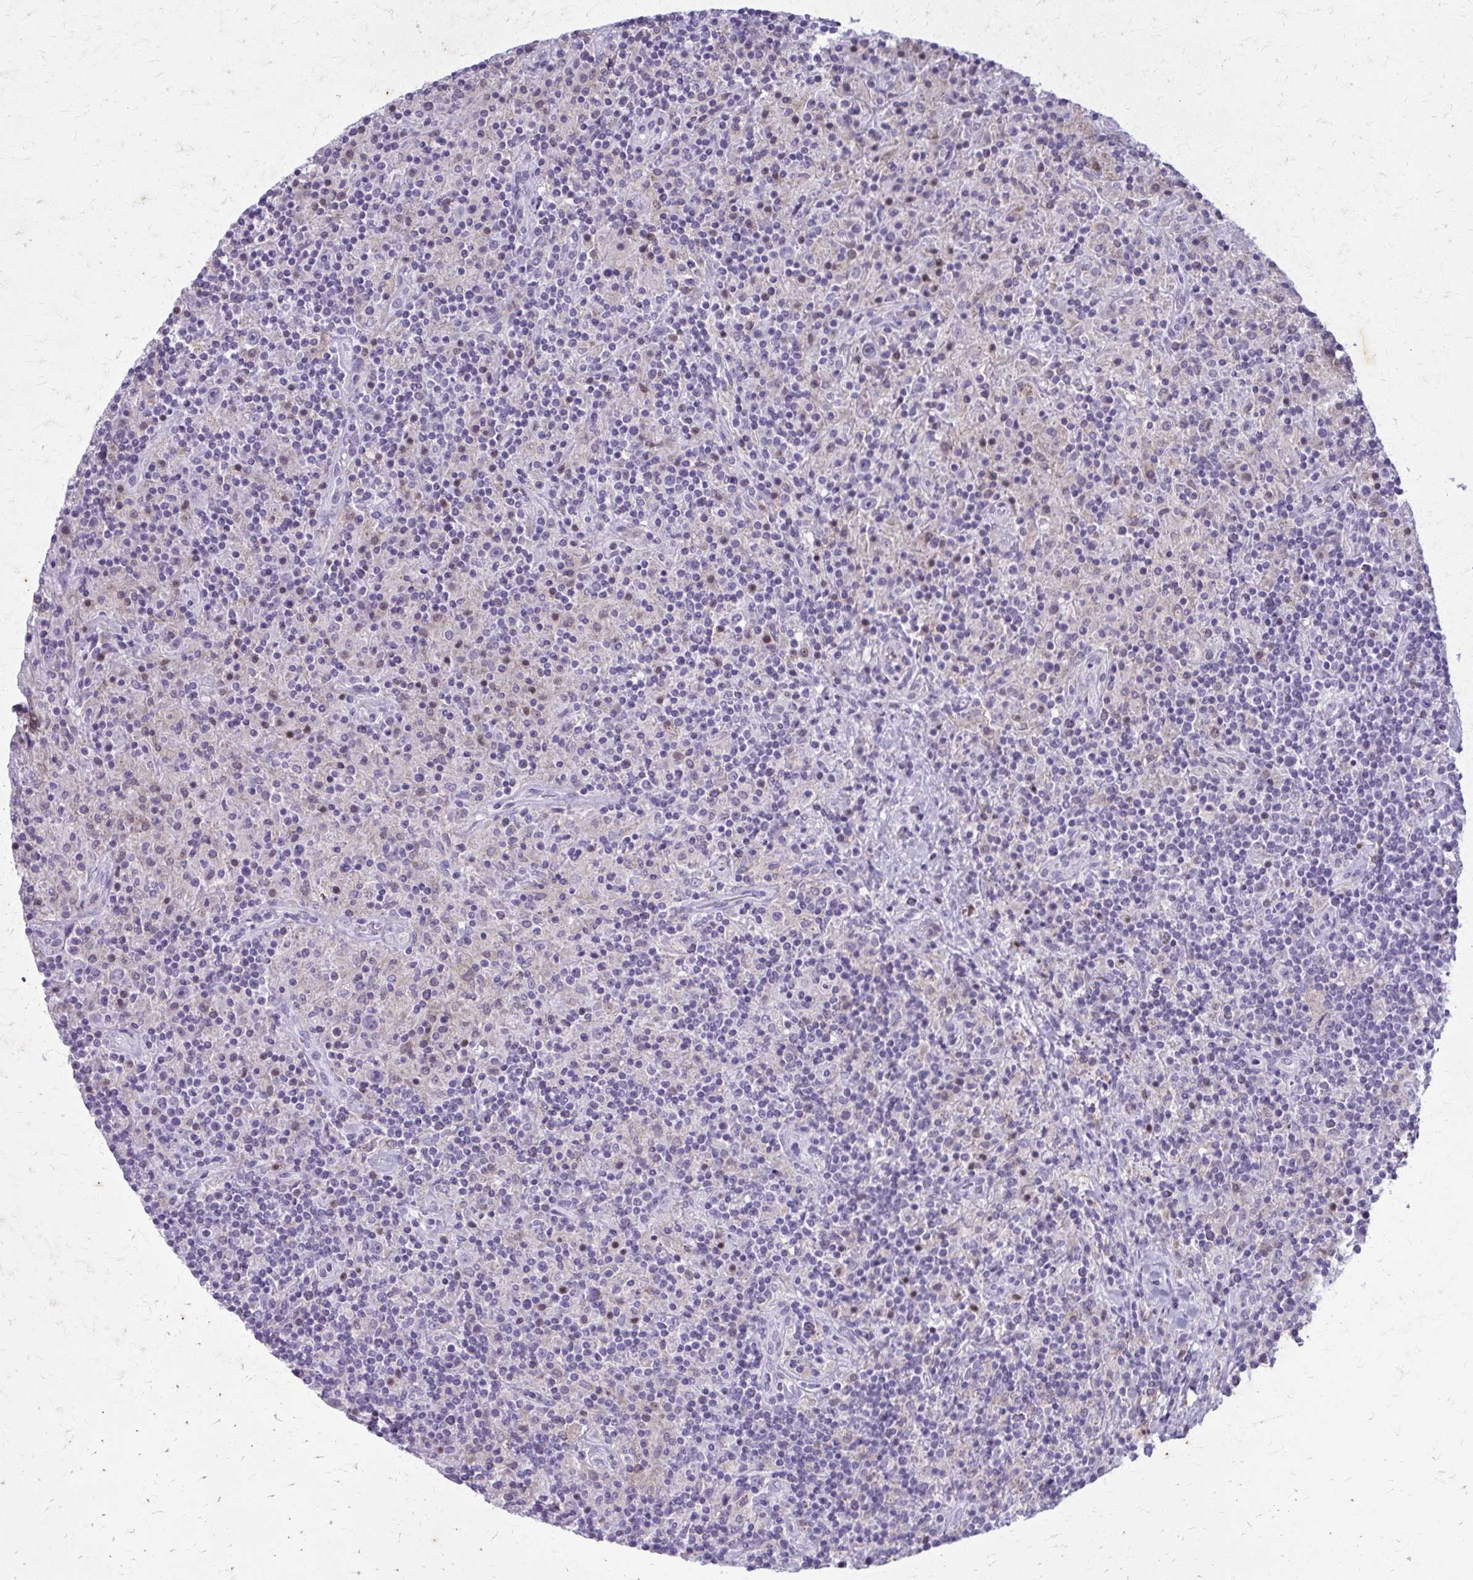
{"staining": {"intensity": "negative", "quantity": "none", "location": "none"}, "tissue": "lymphoma", "cell_type": "Tumor cells", "image_type": "cancer", "snomed": [{"axis": "morphology", "description": "Hodgkin's disease, NOS"}, {"axis": "topography", "description": "Lymph node"}], "caption": "An IHC histopathology image of Hodgkin's disease is shown. There is no staining in tumor cells of Hodgkin's disease.", "gene": "CARD9", "patient": {"sex": "male", "age": 70}}